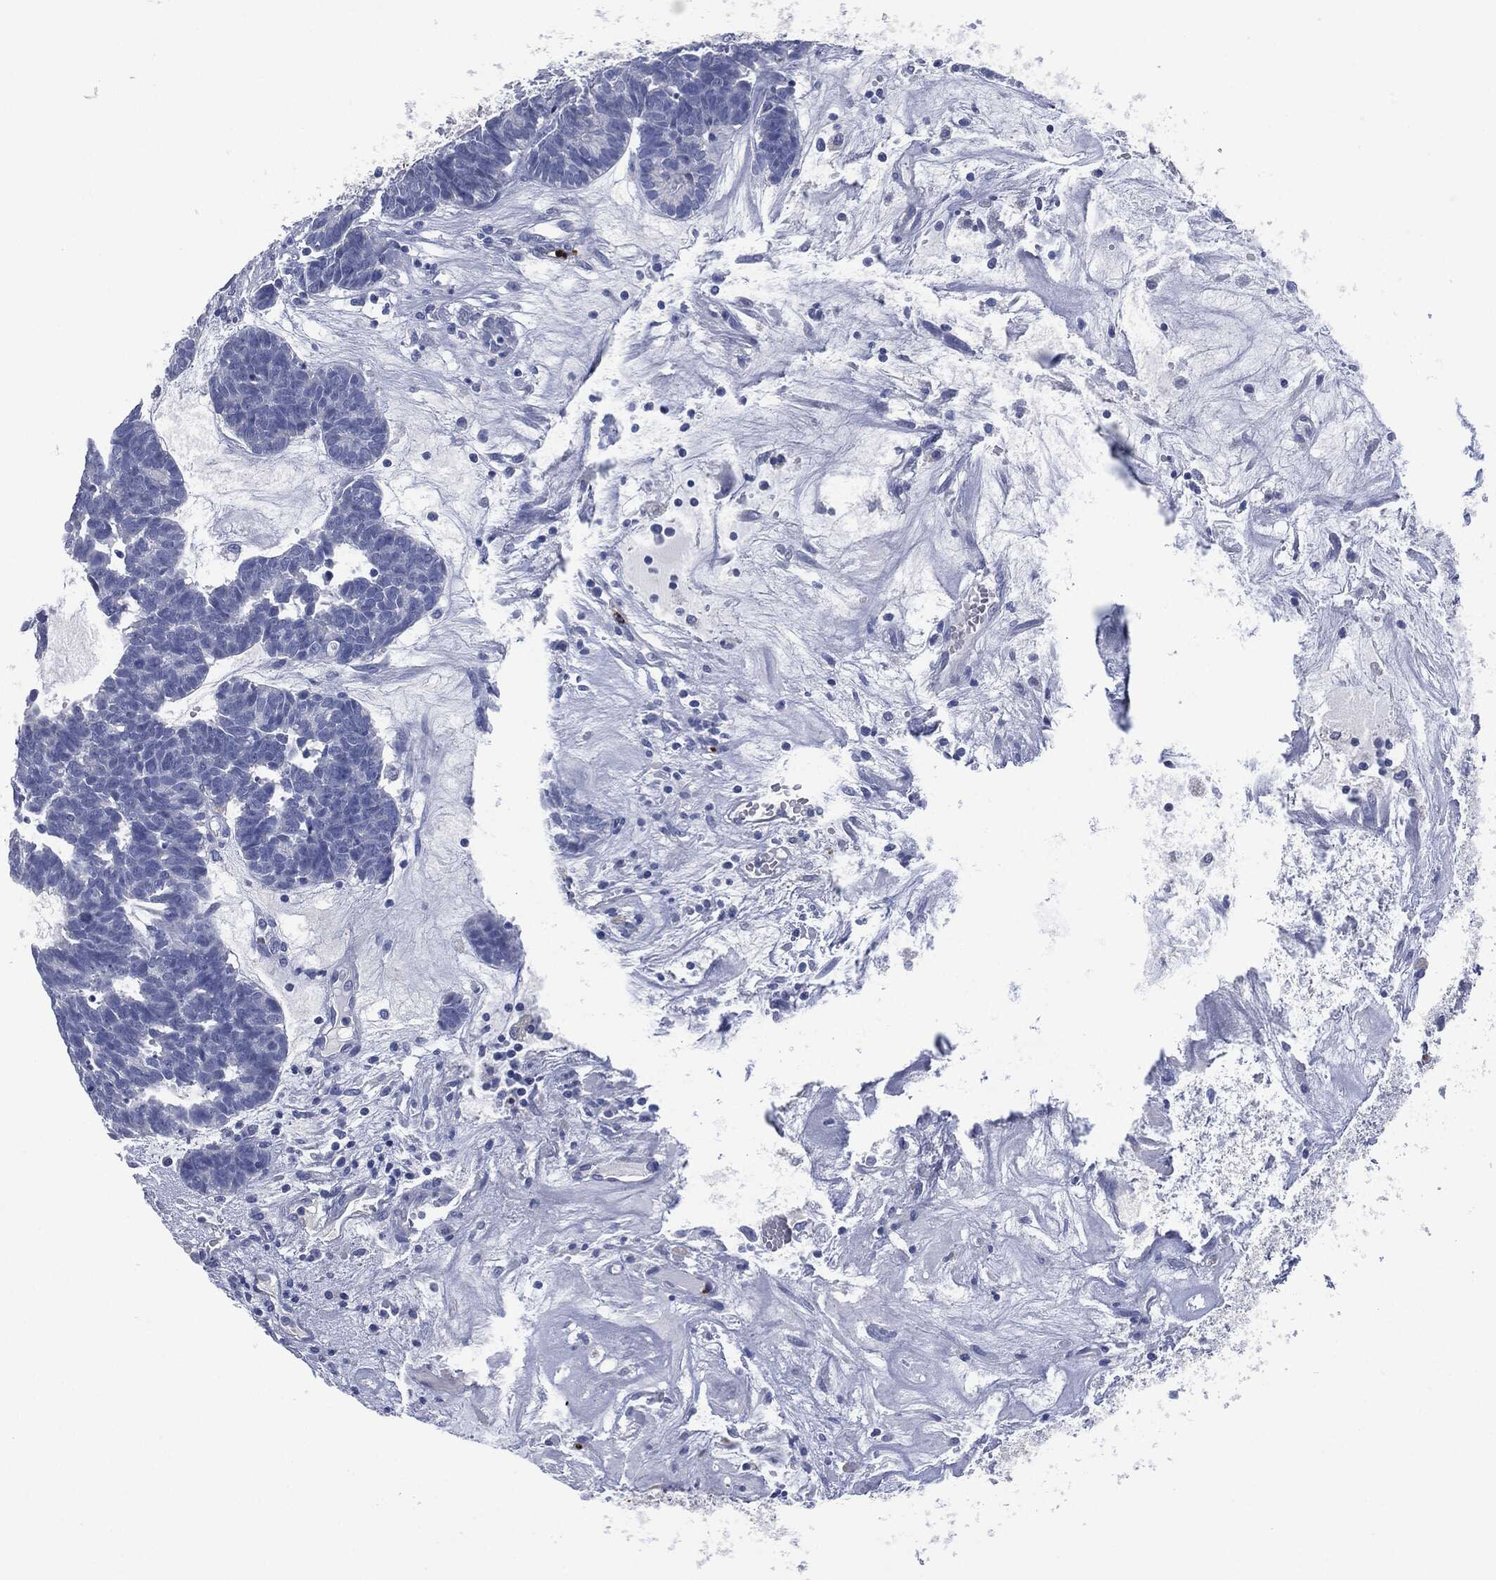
{"staining": {"intensity": "negative", "quantity": "none", "location": "none"}, "tissue": "head and neck cancer", "cell_type": "Tumor cells", "image_type": "cancer", "snomed": [{"axis": "morphology", "description": "Adenocarcinoma, NOS"}, {"axis": "topography", "description": "Head-Neck"}], "caption": "Immunohistochemistry (IHC) micrograph of neoplastic tissue: adenocarcinoma (head and neck) stained with DAB (3,3'-diaminobenzidine) exhibits no significant protein staining in tumor cells.", "gene": "CEACAM8", "patient": {"sex": "female", "age": 81}}